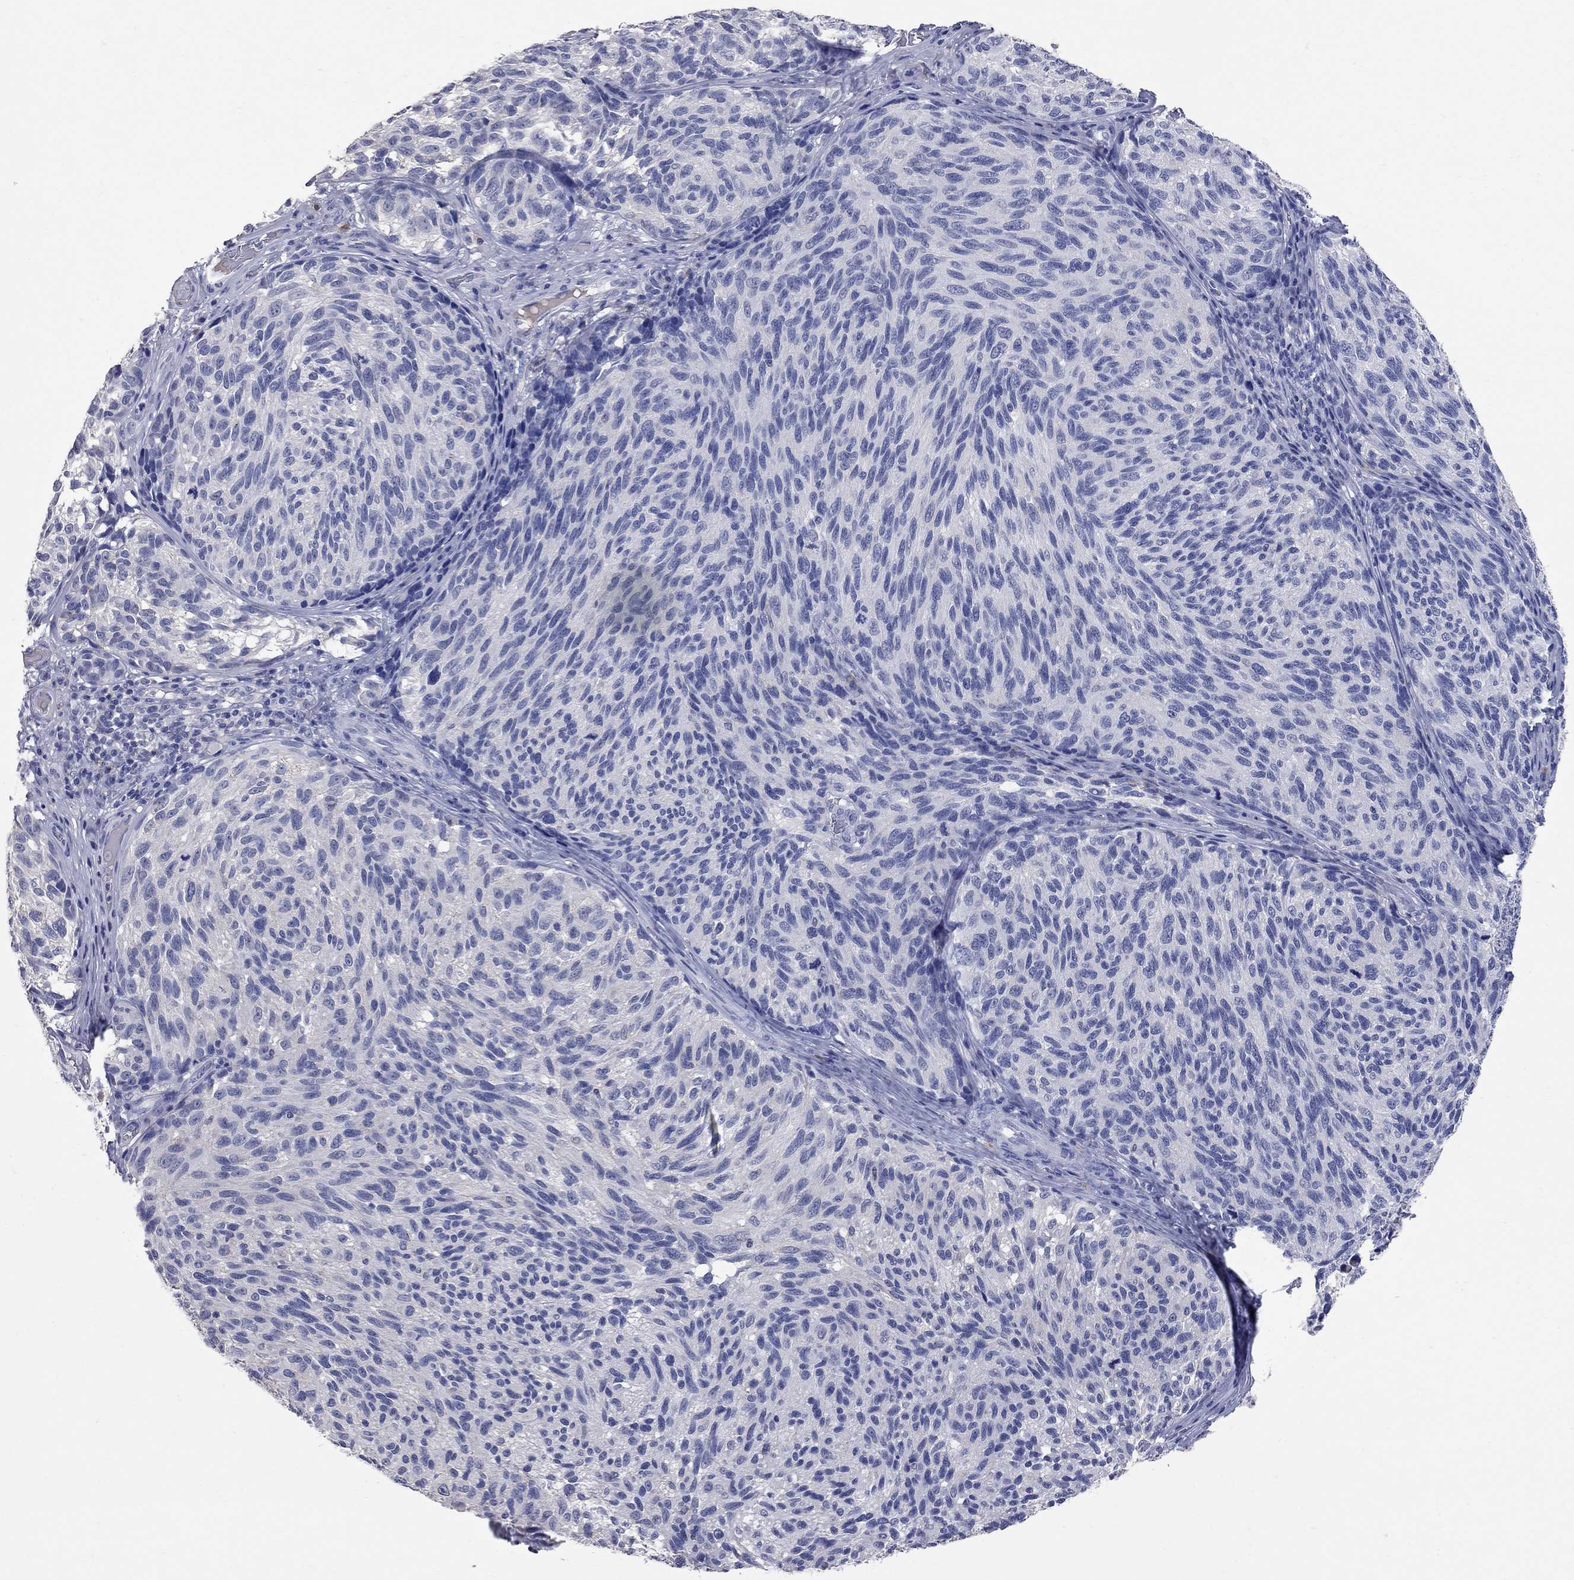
{"staining": {"intensity": "negative", "quantity": "none", "location": "none"}, "tissue": "melanoma", "cell_type": "Tumor cells", "image_type": "cancer", "snomed": [{"axis": "morphology", "description": "Malignant melanoma, NOS"}, {"axis": "topography", "description": "Skin"}], "caption": "Malignant melanoma stained for a protein using immunohistochemistry reveals no expression tumor cells.", "gene": "FAM221B", "patient": {"sex": "female", "age": 73}}